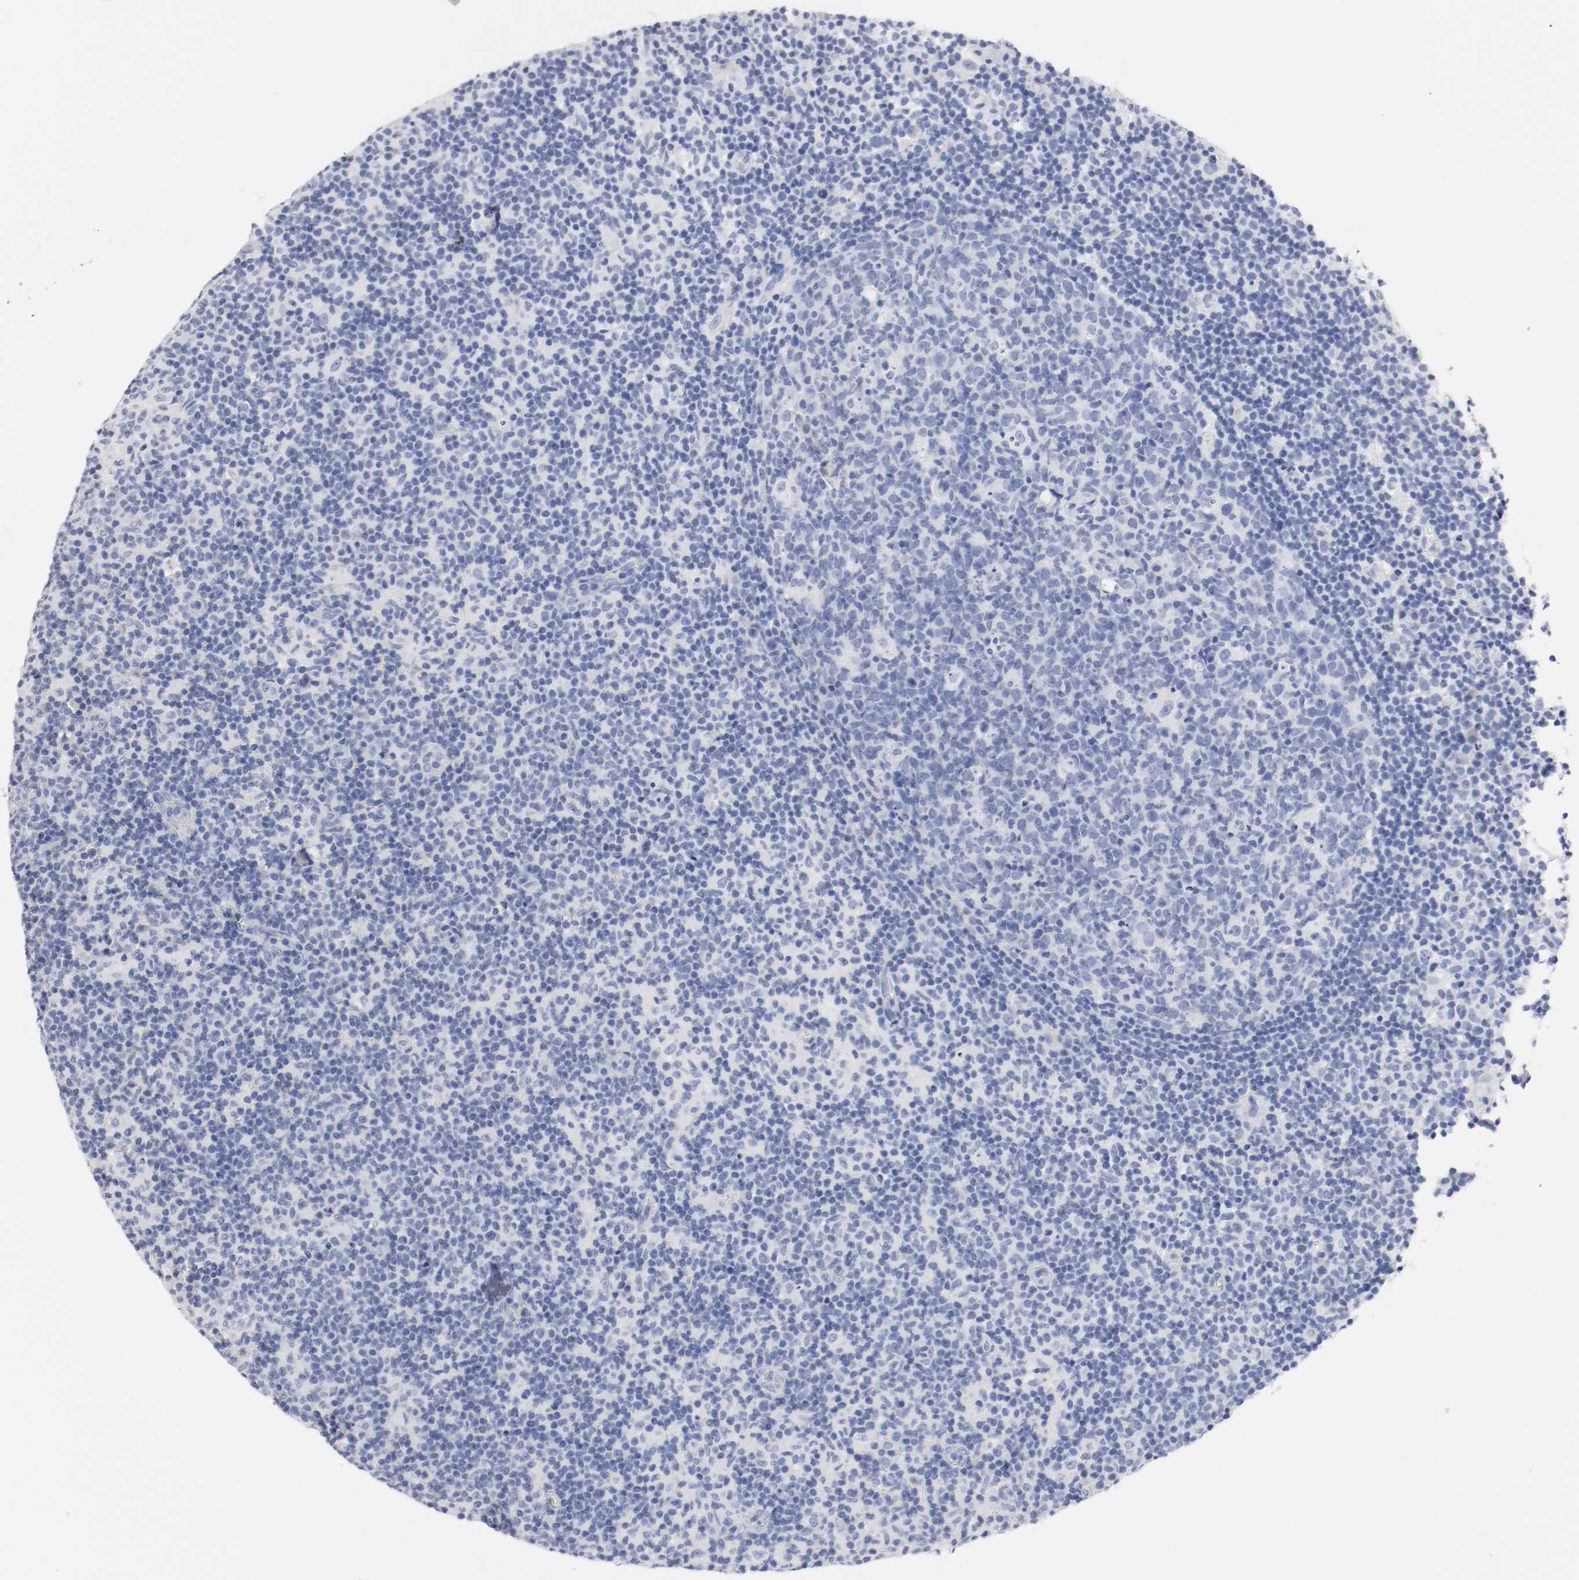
{"staining": {"intensity": "negative", "quantity": "none", "location": "none"}, "tissue": "lymph node", "cell_type": "Germinal center cells", "image_type": "normal", "snomed": [{"axis": "morphology", "description": "Normal tissue, NOS"}, {"axis": "morphology", "description": "Inflammation, NOS"}, {"axis": "topography", "description": "Lymph node"}], "caption": "Immunohistochemistry (IHC) micrograph of benign lymph node: human lymph node stained with DAB (3,3'-diaminobenzidine) exhibits no significant protein expression in germinal center cells.", "gene": "GAD1", "patient": {"sex": "male", "age": 55}}